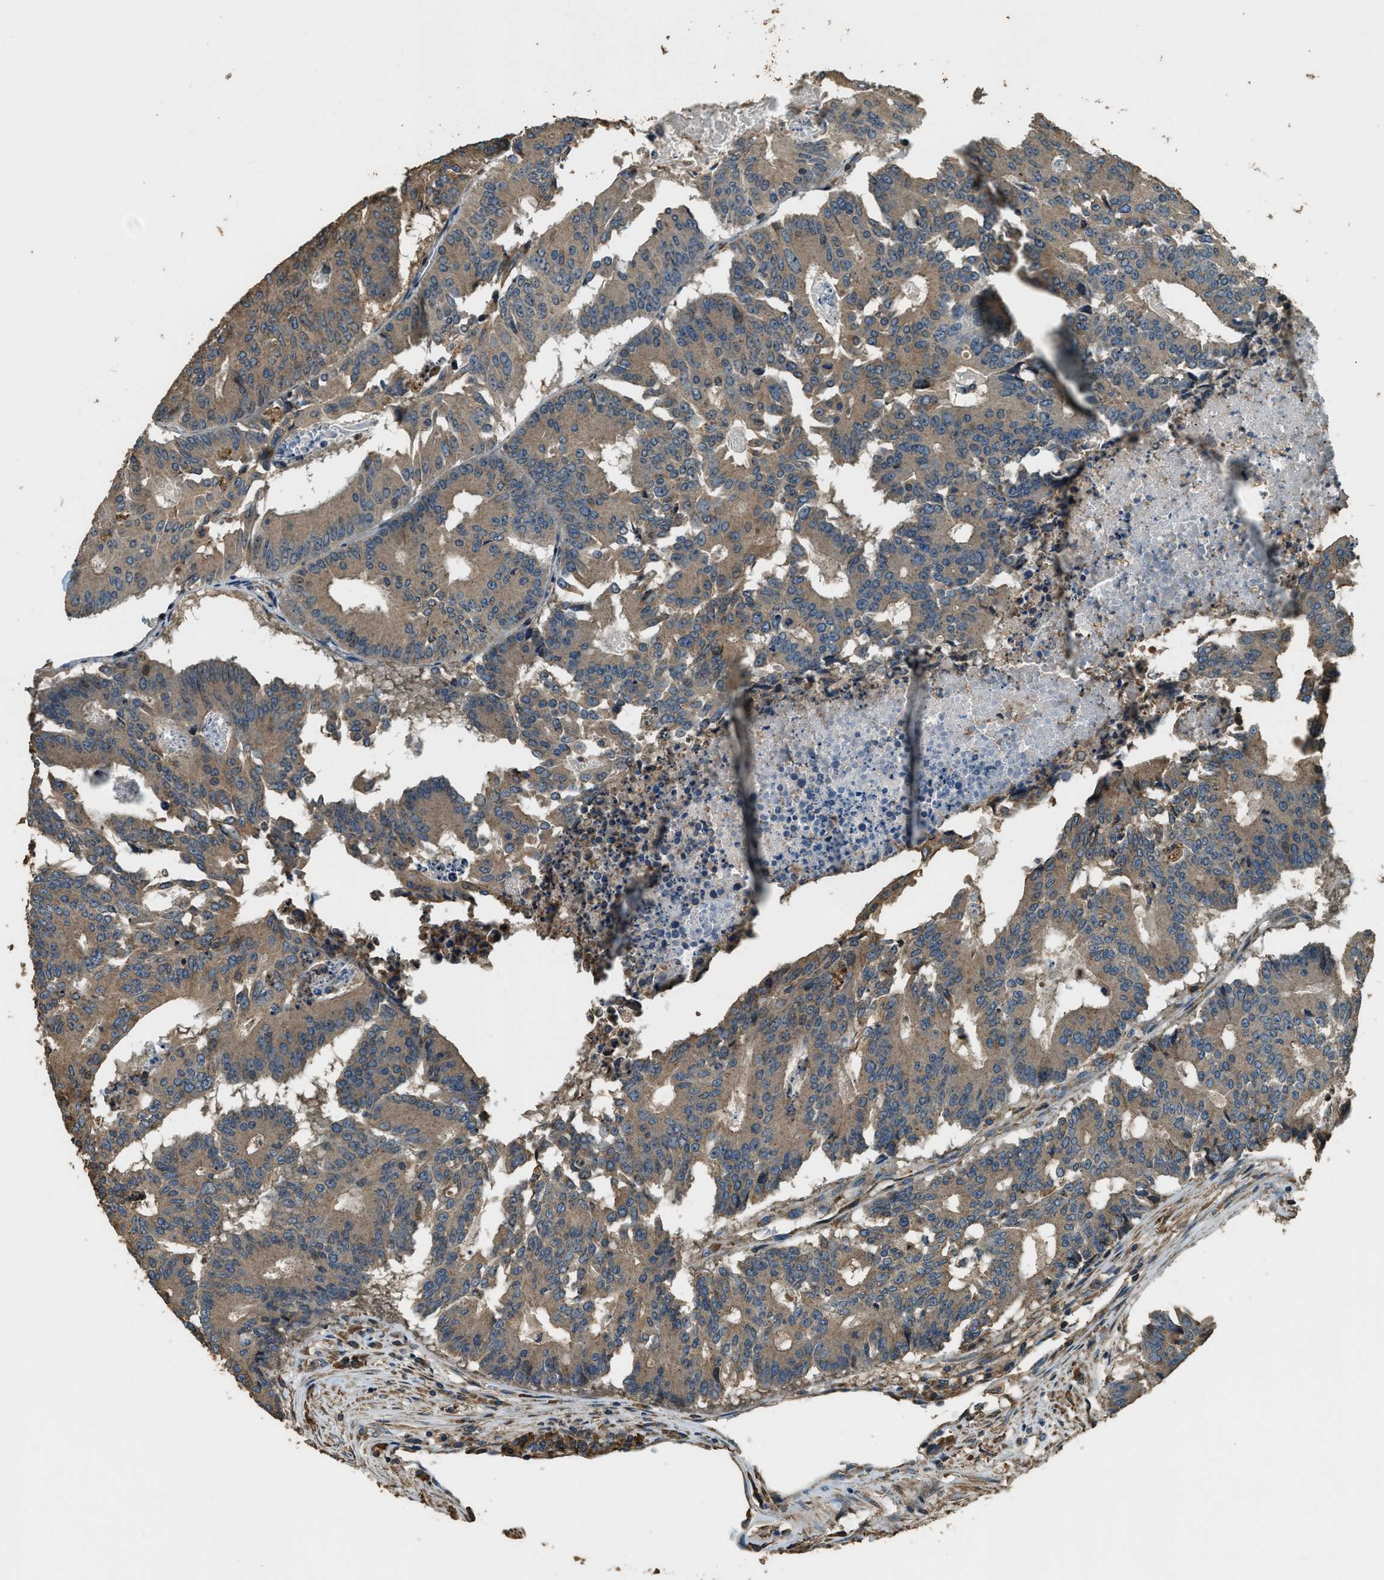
{"staining": {"intensity": "moderate", "quantity": ">75%", "location": "cytoplasmic/membranous"}, "tissue": "colorectal cancer", "cell_type": "Tumor cells", "image_type": "cancer", "snomed": [{"axis": "morphology", "description": "Adenocarcinoma, NOS"}, {"axis": "topography", "description": "Colon"}], "caption": "The immunohistochemical stain shows moderate cytoplasmic/membranous positivity in tumor cells of colorectal adenocarcinoma tissue. The staining was performed using DAB (3,3'-diaminobenzidine), with brown indicating positive protein expression. Nuclei are stained blue with hematoxylin.", "gene": "ERGIC1", "patient": {"sex": "male", "age": 87}}